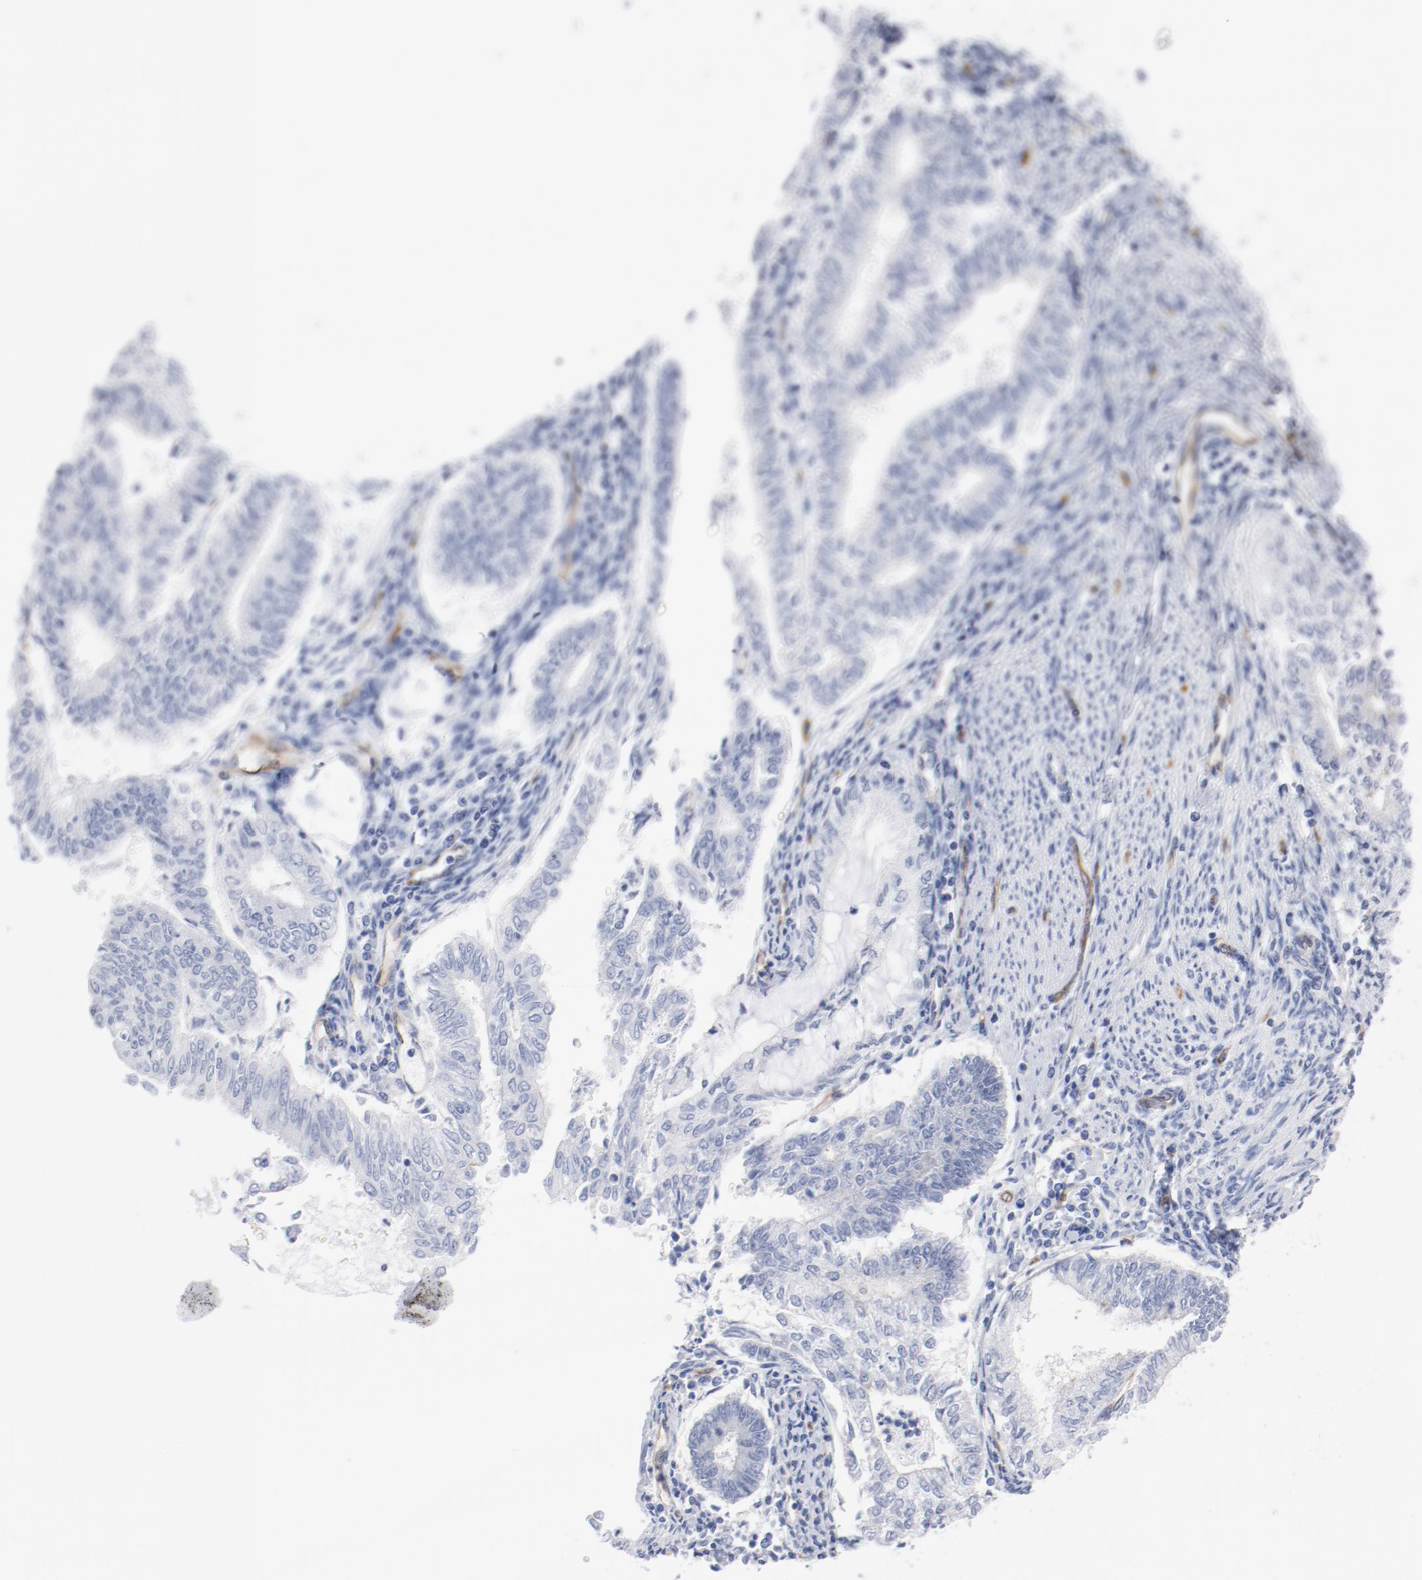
{"staining": {"intensity": "moderate", "quantity": "<25%", "location": "cytoplasmic/membranous"}, "tissue": "endometrial cancer", "cell_type": "Tumor cells", "image_type": "cancer", "snomed": [{"axis": "morphology", "description": "Adenocarcinoma, NOS"}, {"axis": "topography", "description": "Endometrium"}], "caption": "Immunohistochemistry photomicrograph of human endometrial cancer stained for a protein (brown), which exhibits low levels of moderate cytoplasmic/membranous expression in approximately <25% of tumor cells.", "gene": "SHANK3", "patient": {"sex": "female", "age": 66}}